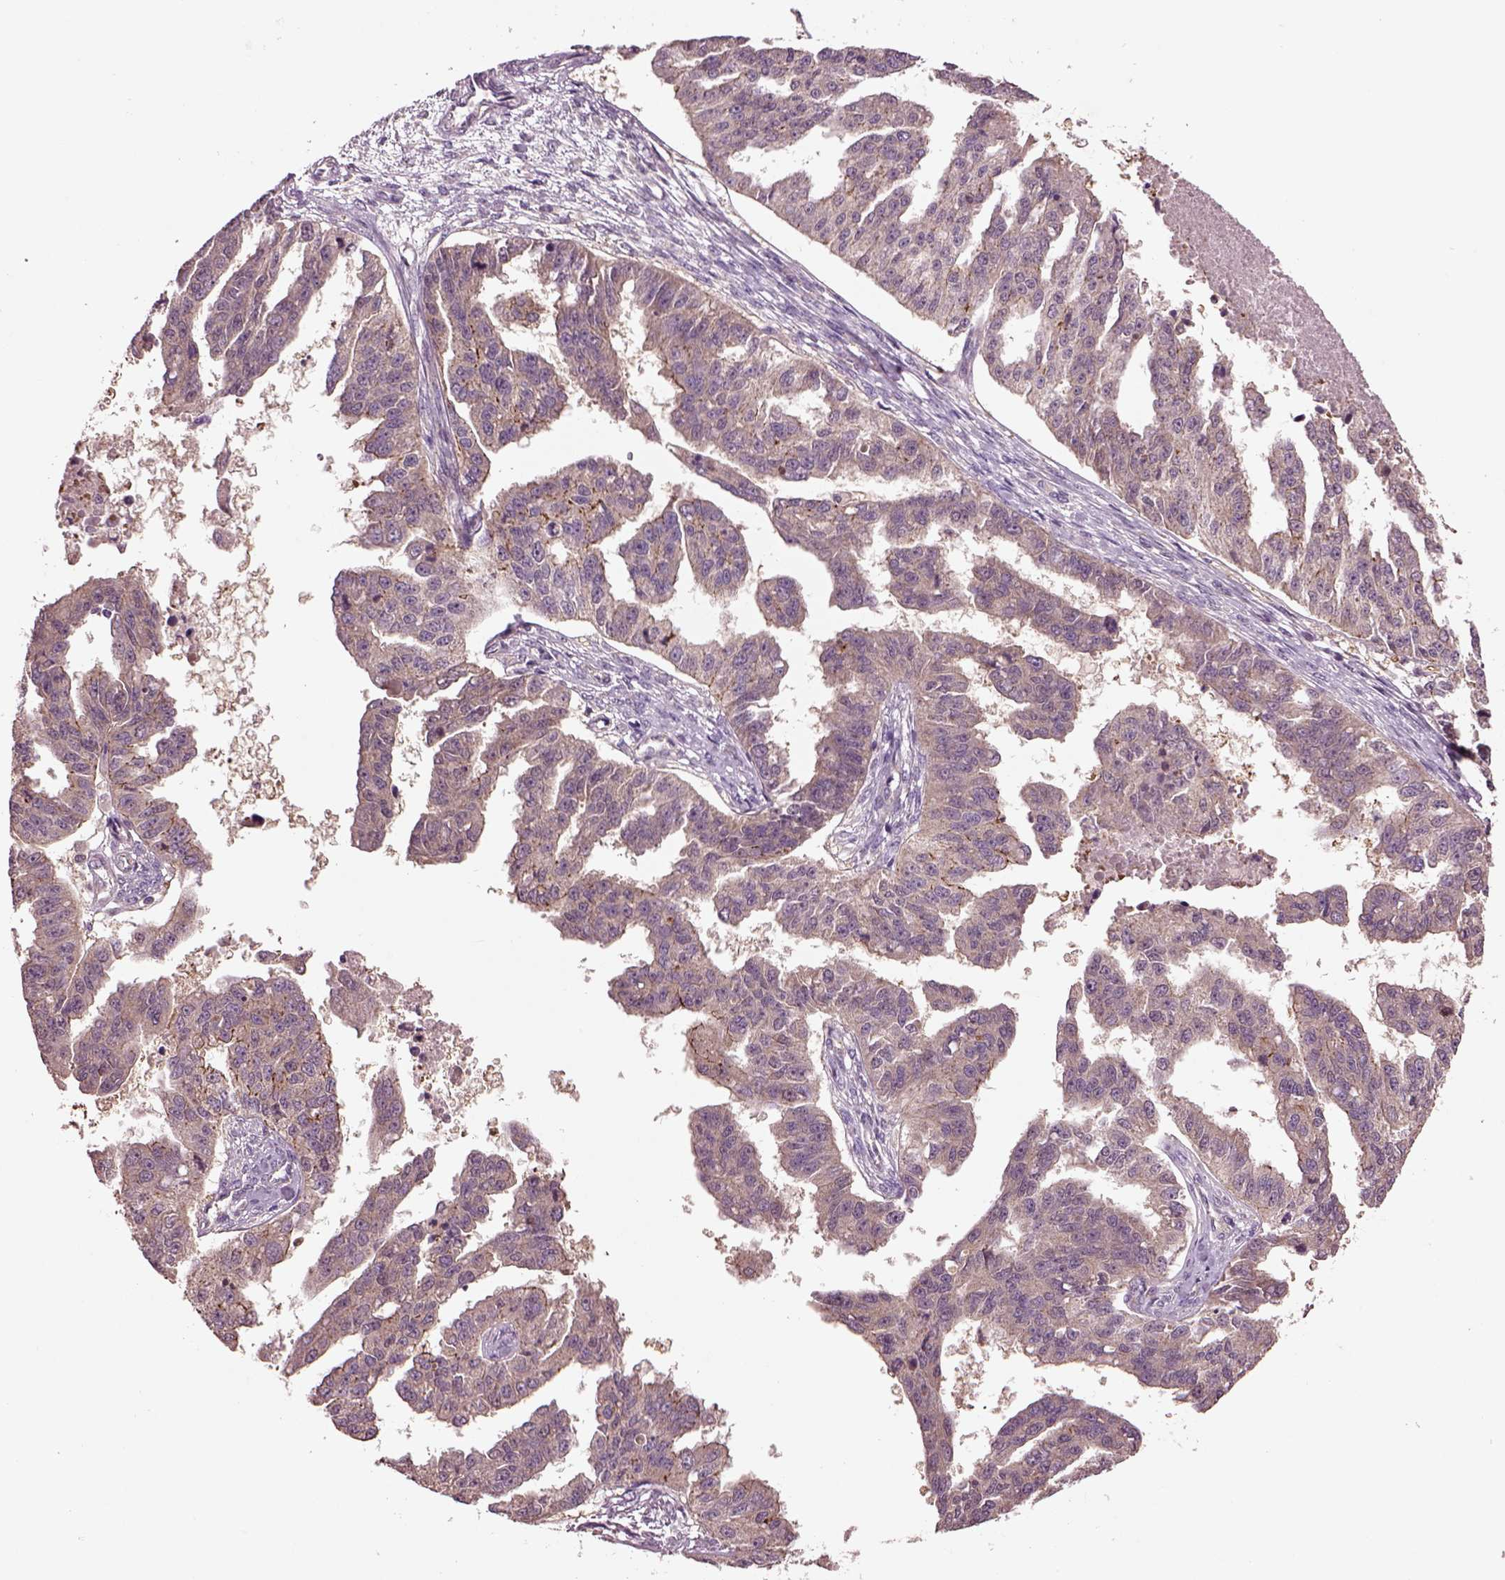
{"staining": {"intensity": "weak", "quantity": "25%-75%", "location": "cytoplasmic/membranous"}, "tissue": "ovarian cancer", "cell_type": "Tumor cells", "image_type": "cancer", "snomed": [{"axis": "morphology", "description": "Cystadenocarcinoma, serous, NOS"}, {"axis": "topography", "description": "Ovary"}], "caption": "Immunohistochemistry (DAB (3,3'-diaminobenzidine)) staining of human ovarian cancer (serous cystadenocarcinoma) exhibits weak cytoplasmic/membranous protein staining in approximately 25%-75% of tumor cells.", "gene": "MTHFS", "patient": {"sex": "female", "age": 58}}